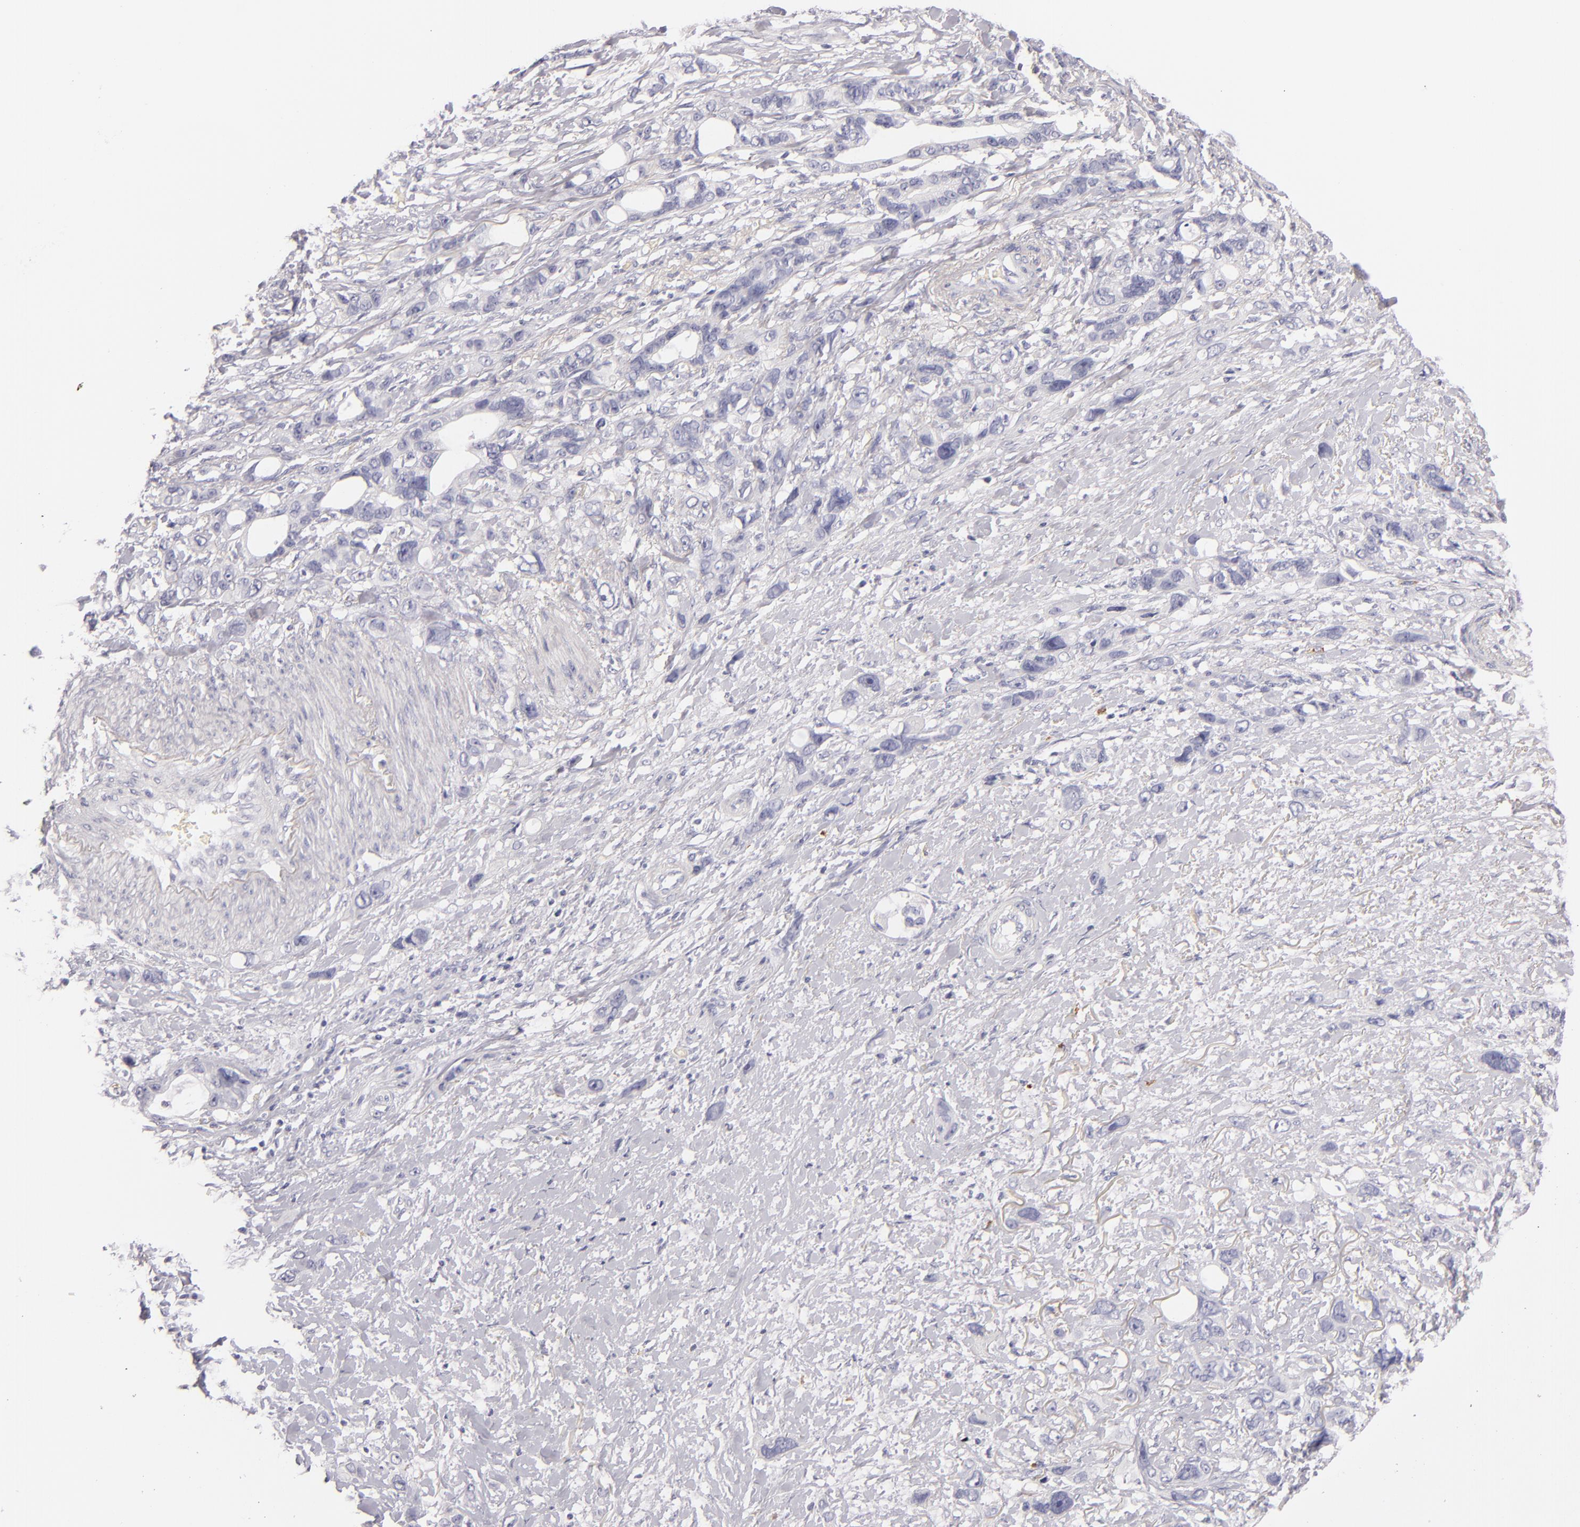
{"staining": {"intensity": "negative", "quantity": "none", "location": "none"}, "tissue": "stomach cancer", "cell_type": "Tumor cells", "image_type": "cancer", "snomed": [{"axis": "morphology", "description": "Adenocarcinoma, NOS"}, {"axis": "topography", "description": "Stomach, upper"}], "caption": "Immunohistochemistry (IHC) micrograph of stomach cancer stained for a protein (brown), which reveals no staining in tumor cells.", "gene": "CD207", "patient": {"sex": "male", "age": 47}}